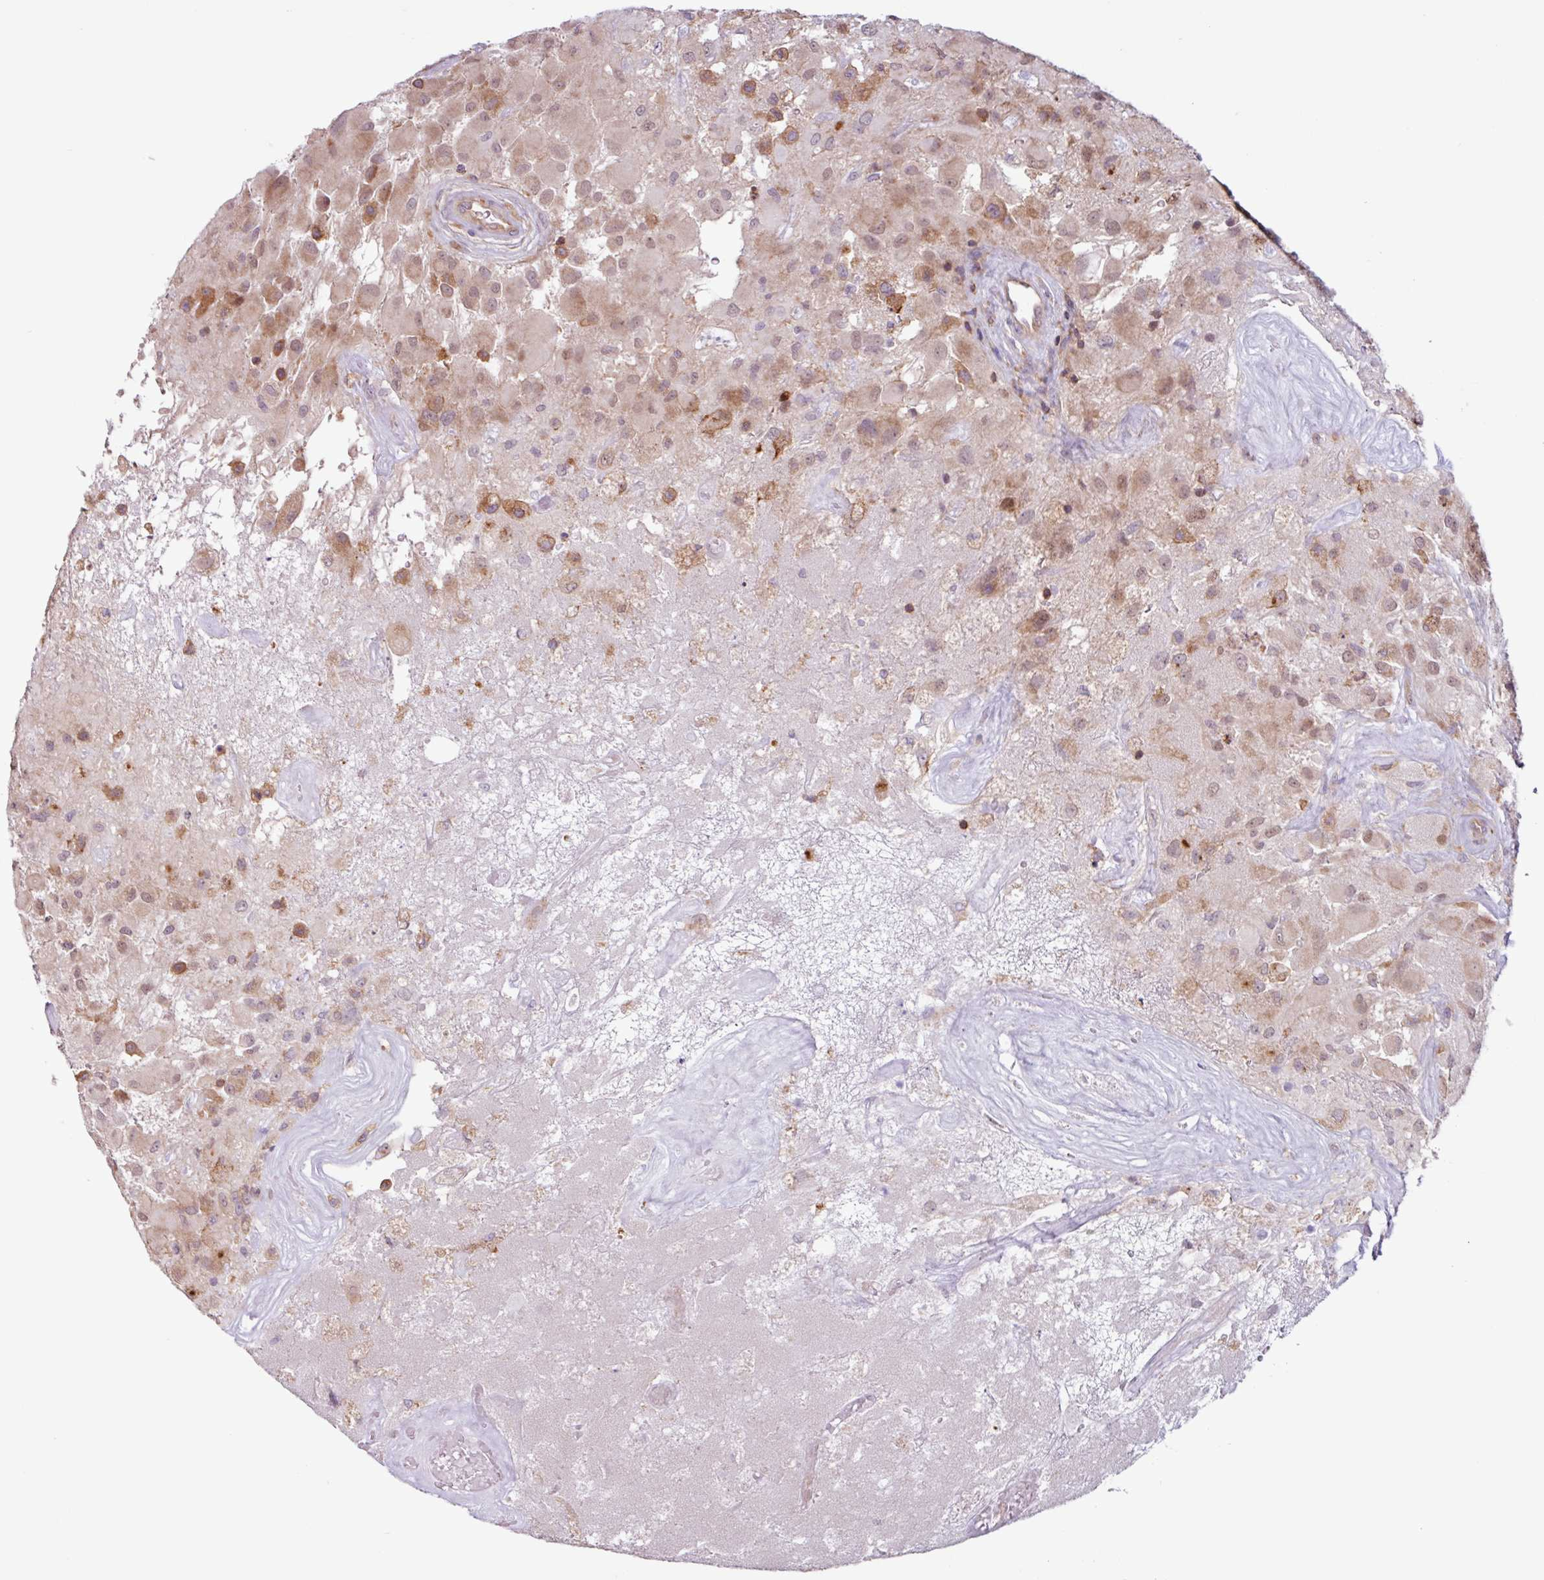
{"staining": {"intensity": "weak", "quantity": "<25%", "location": "cytoplasmic/membranous"}, "tissue": "glioma", "cell_type": "Tumor cells", "image_type": "cancer", "snomed": [{"axis": "morphology", "description": "Glioma, malignant, High grade"}, {"axis": "topography", "description": "Brain"}], "caption": "Glioma stained for a protein using IHC shows no positivity tumor cells.", "gene": "ACTR3", "patient": {"sex": "female", "age": 67}}